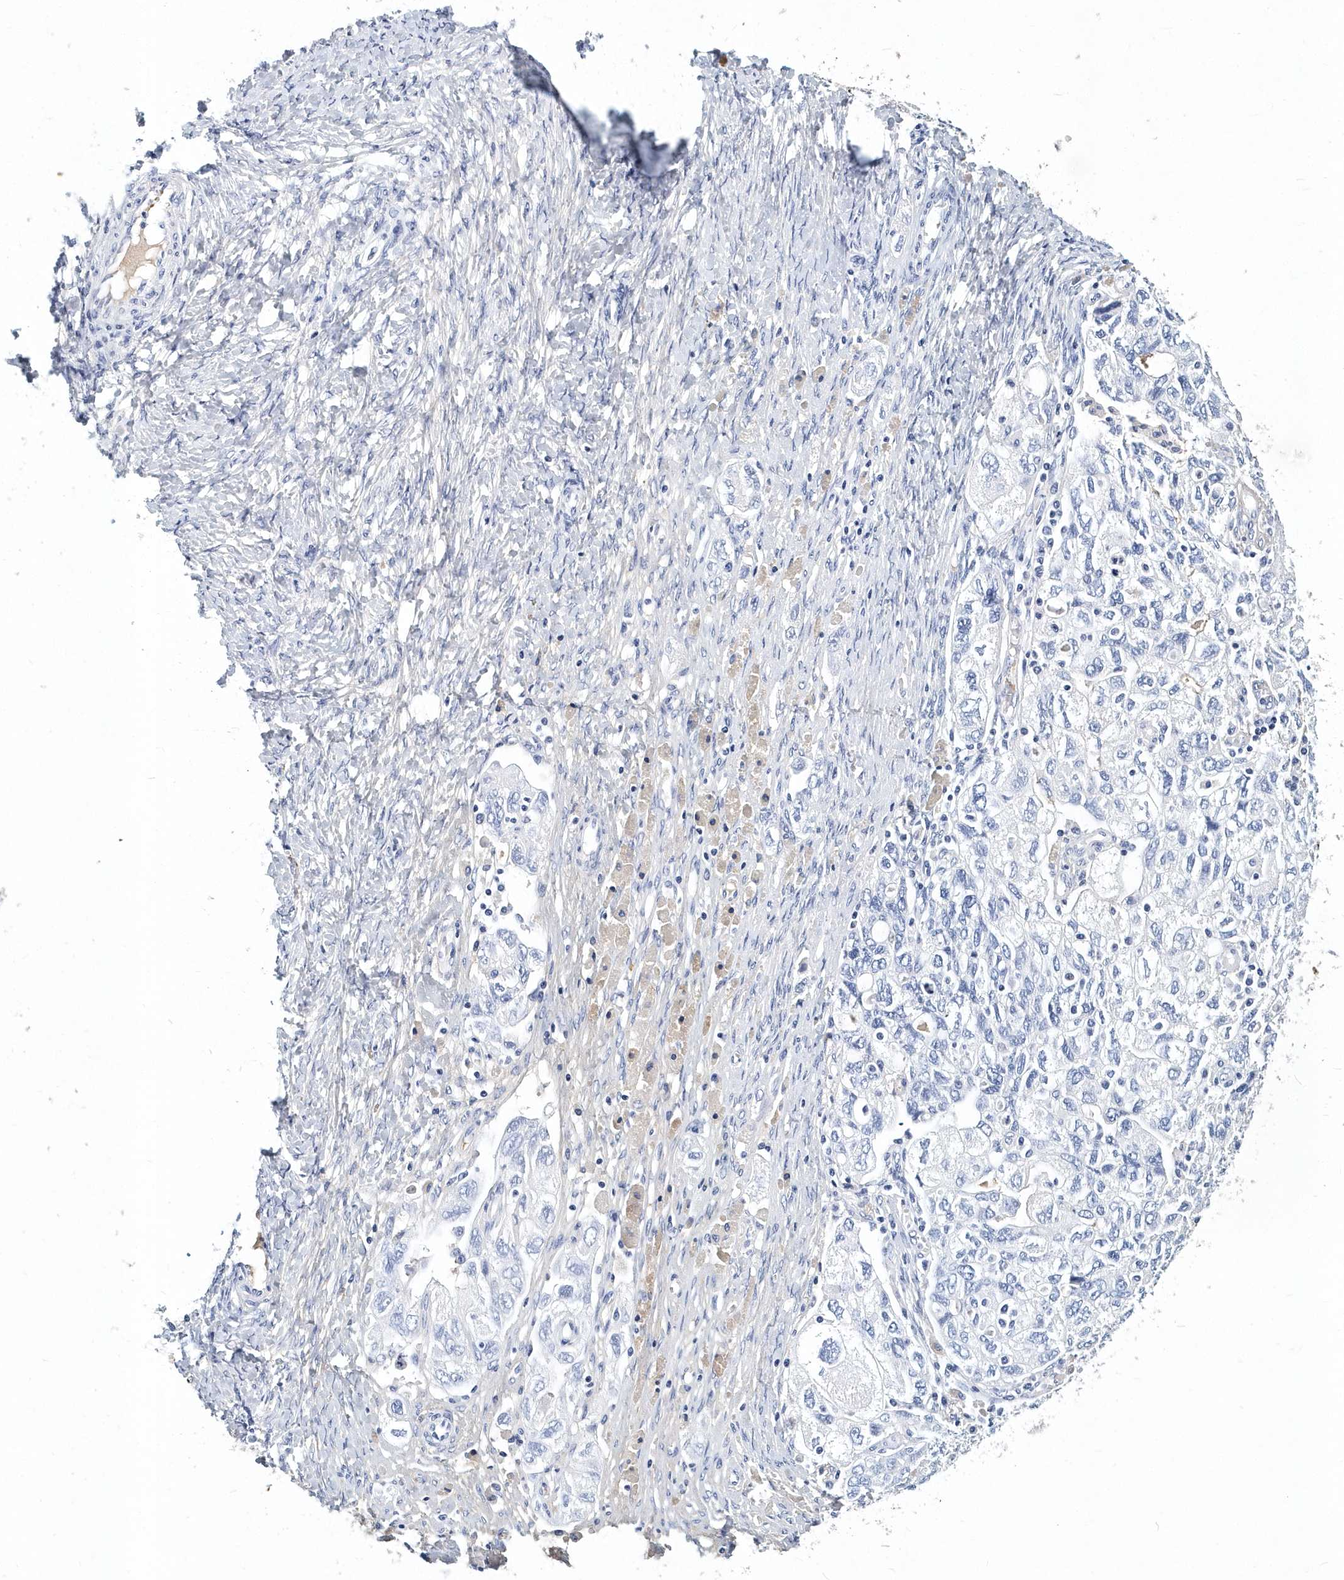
{"staining": {"intensity": "negative", "quantity": "none", "location": "none"}, "tissue": "ovarian cancer", "cell_type": "Tumor cells", "image_type": "cancer", "snomed": [{"axis": "morphology", "description": "Carcinoma, NOS"}, {"axis": "morphology", "description": "Cystadenocarcinoma, serous, NOS"}, {"axis": "topography", "description": "Ovary"}], "caption": "Immunohistochemical staining of ovarian cancer (carcinoma) exhibits no significant positivity in tumor cells.", "gene": "ITGA2B", "patient": {"sex": "female", "age": 69}}